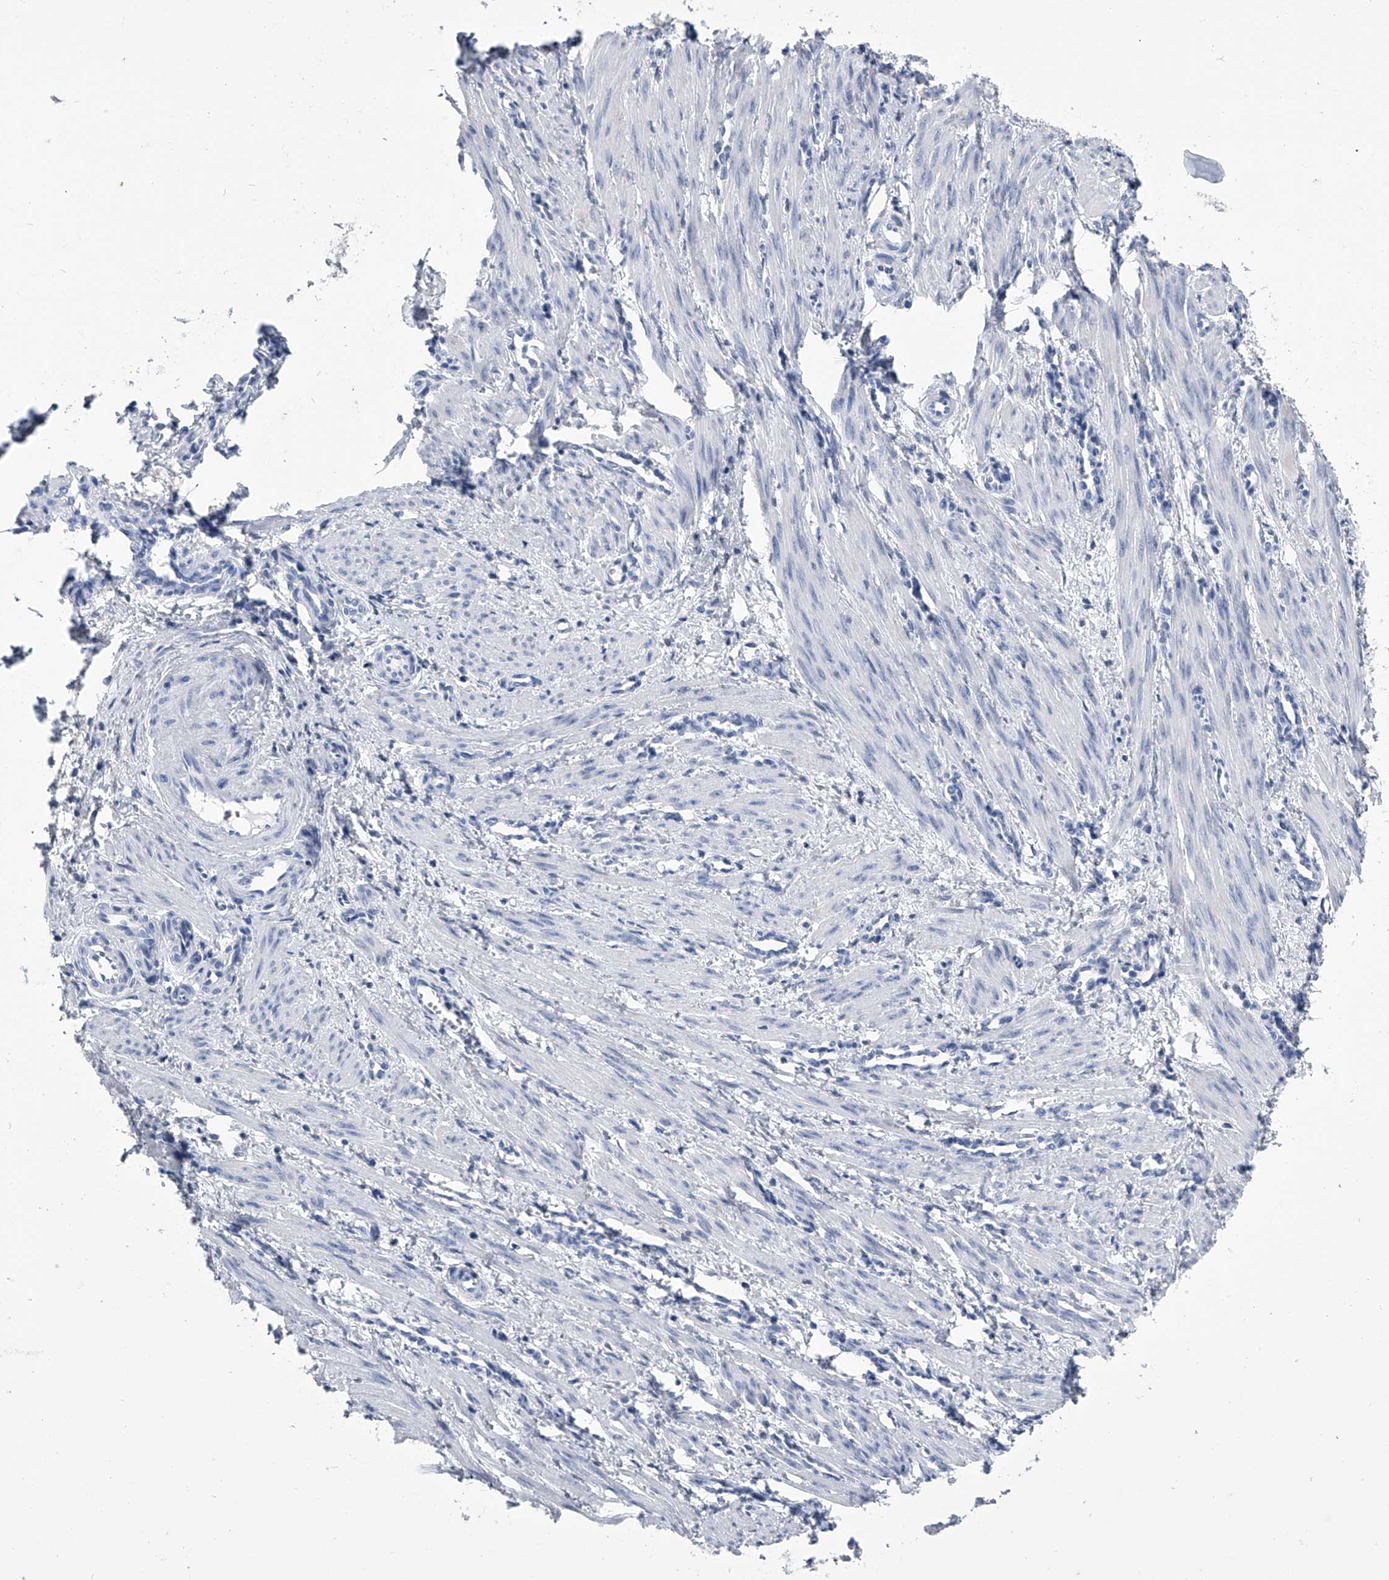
{"staining": {"intensity": "negative", "quantity": "none", "location": "none"}, "tissue": "smooth muscle", "cell_type": "Smooth muscle cells", "image_type": "normal", "snomed": [{"axis": "morphology", "description": "Normal tissue, NOS"}, {"axis": "topography", "description": "Endometrium"}], "caption": "A high-resolution histopathology image shows immunohistochemistry staining of normal smooth muscle, which exhibits no significant positivity in smooth muscle cells.", "gene": "PDXK", "patient": {"sex": "female", "age": 33}}